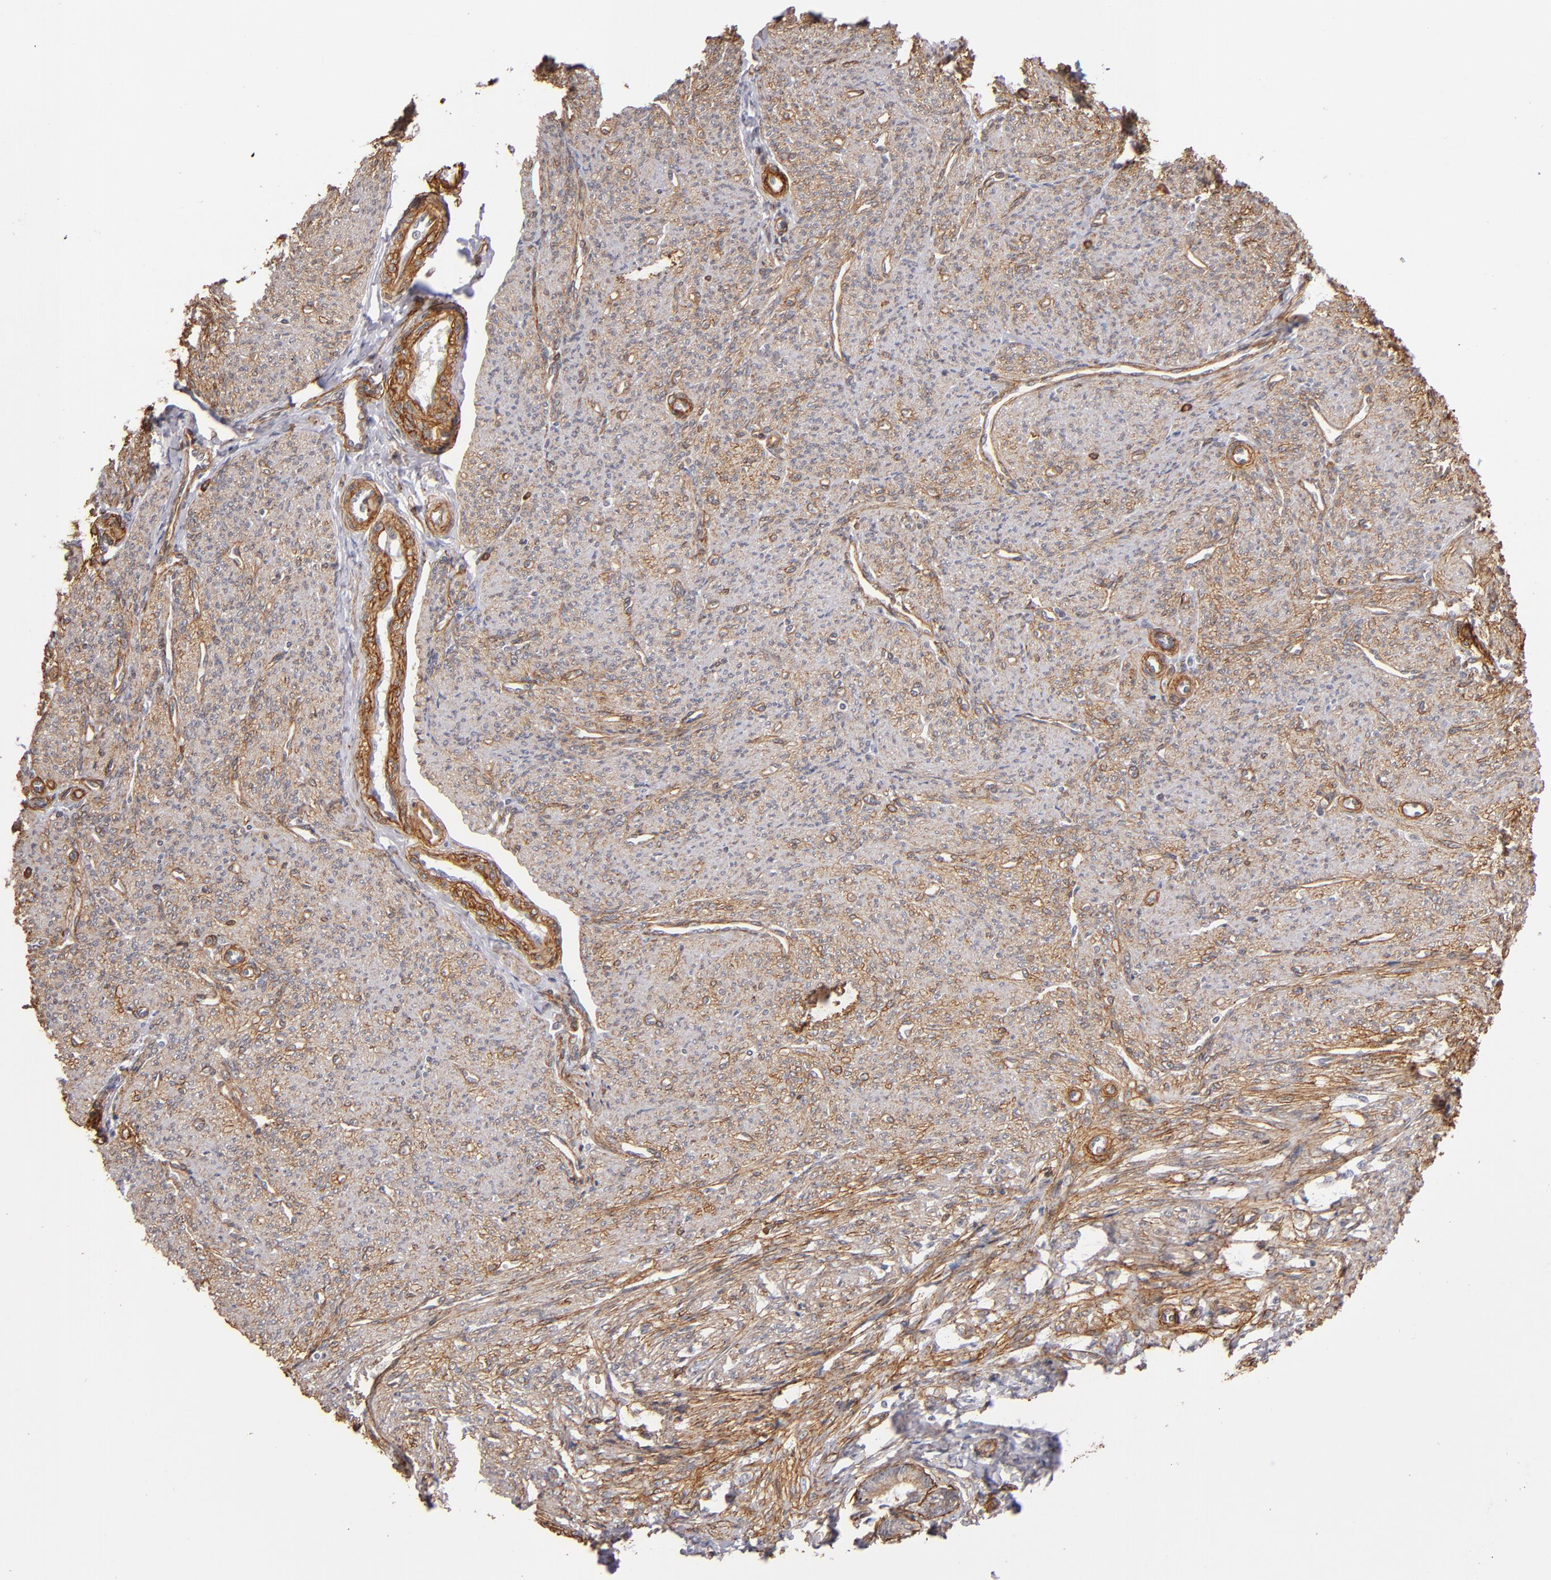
{"staining": {"intensity": "moderate", "quantity": ">75%", "location": "cytoplasmic/membranous"}, "tissue": "smooth muscle", "cell_type": "Smooth muscle cells", "image_type": "normal", "snomed": [{"axis": "morphology", "description": "Normal tissue, NOS"}, {"axis": "topography", "description": "Cervix"}, {"axis": "topography", "description": "Endometrium"}], "caption": "An image showing moderate cytoplasmic/membranous expression in about >75% of smooth muscle cells in benign smooth muscle, as visualized by brown immunohistochemical staining.", "gene": "LAMC1", "patient": {"sex": "female", "age": 65}}